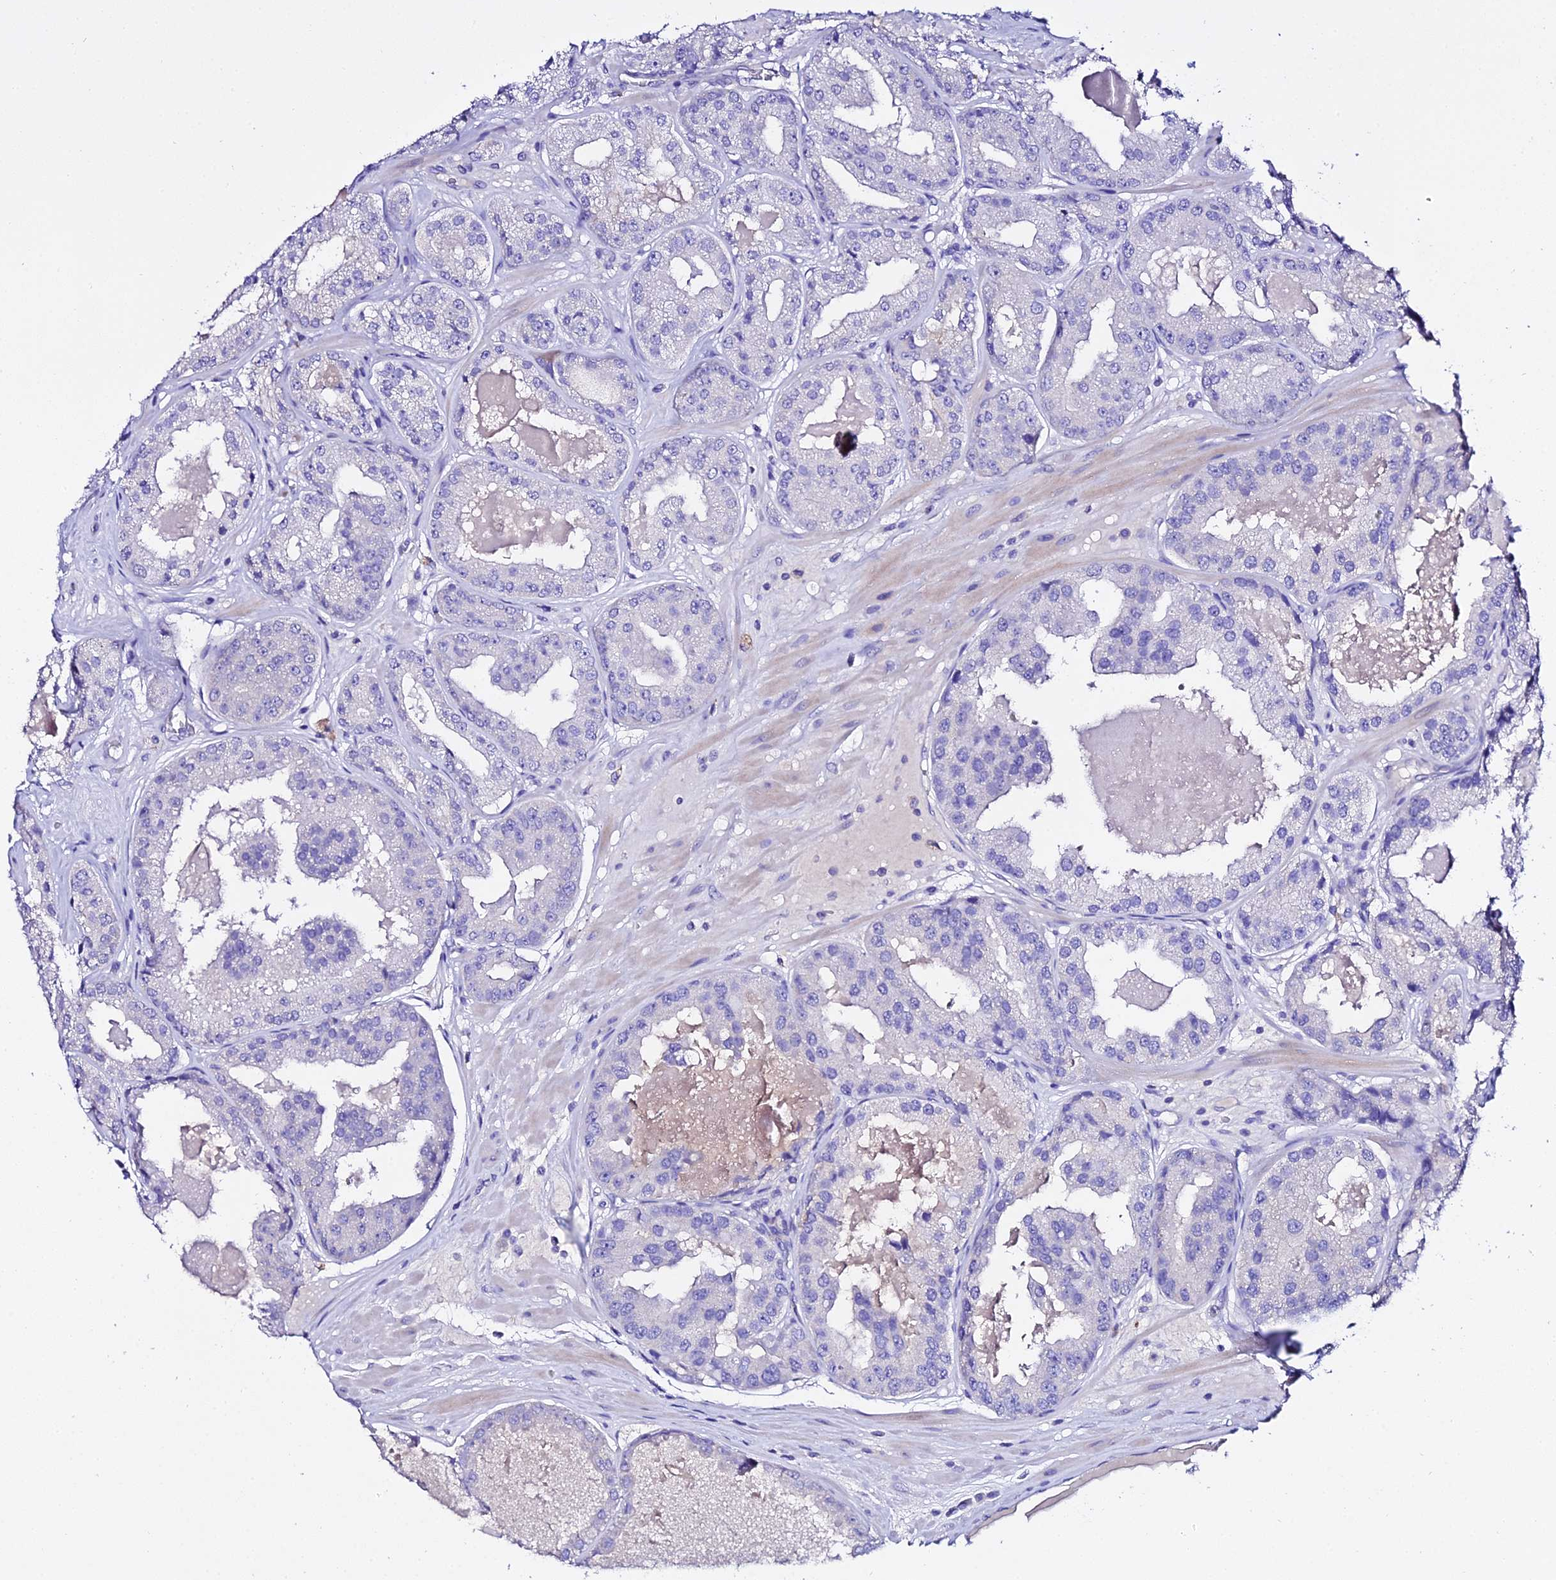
{"staining": {"intensity": "negative", "quantity": "none", "location": "none"}, "tissue": "prostate cancer", "cell_type": "Tumor cells", "image_type": "cancer", "snomed": [{"axis": "morphology", "description": "Adenocarcinoma, High grade"}, {"axis": "topography", "description": "Prostate"}], "caption": "This is a micrograph of immunohistochemistry staining of prostate adenocarcinoma (high-grade), which shows no staining in tumor cells. The staining was performed using DAB to visualize the protein expression in brown, while the nuclei were stained in blue with hematoxylin (Magnification: 20x).", "gene": "TMEM117", "patient": {"sex": "male", "age": 63}}